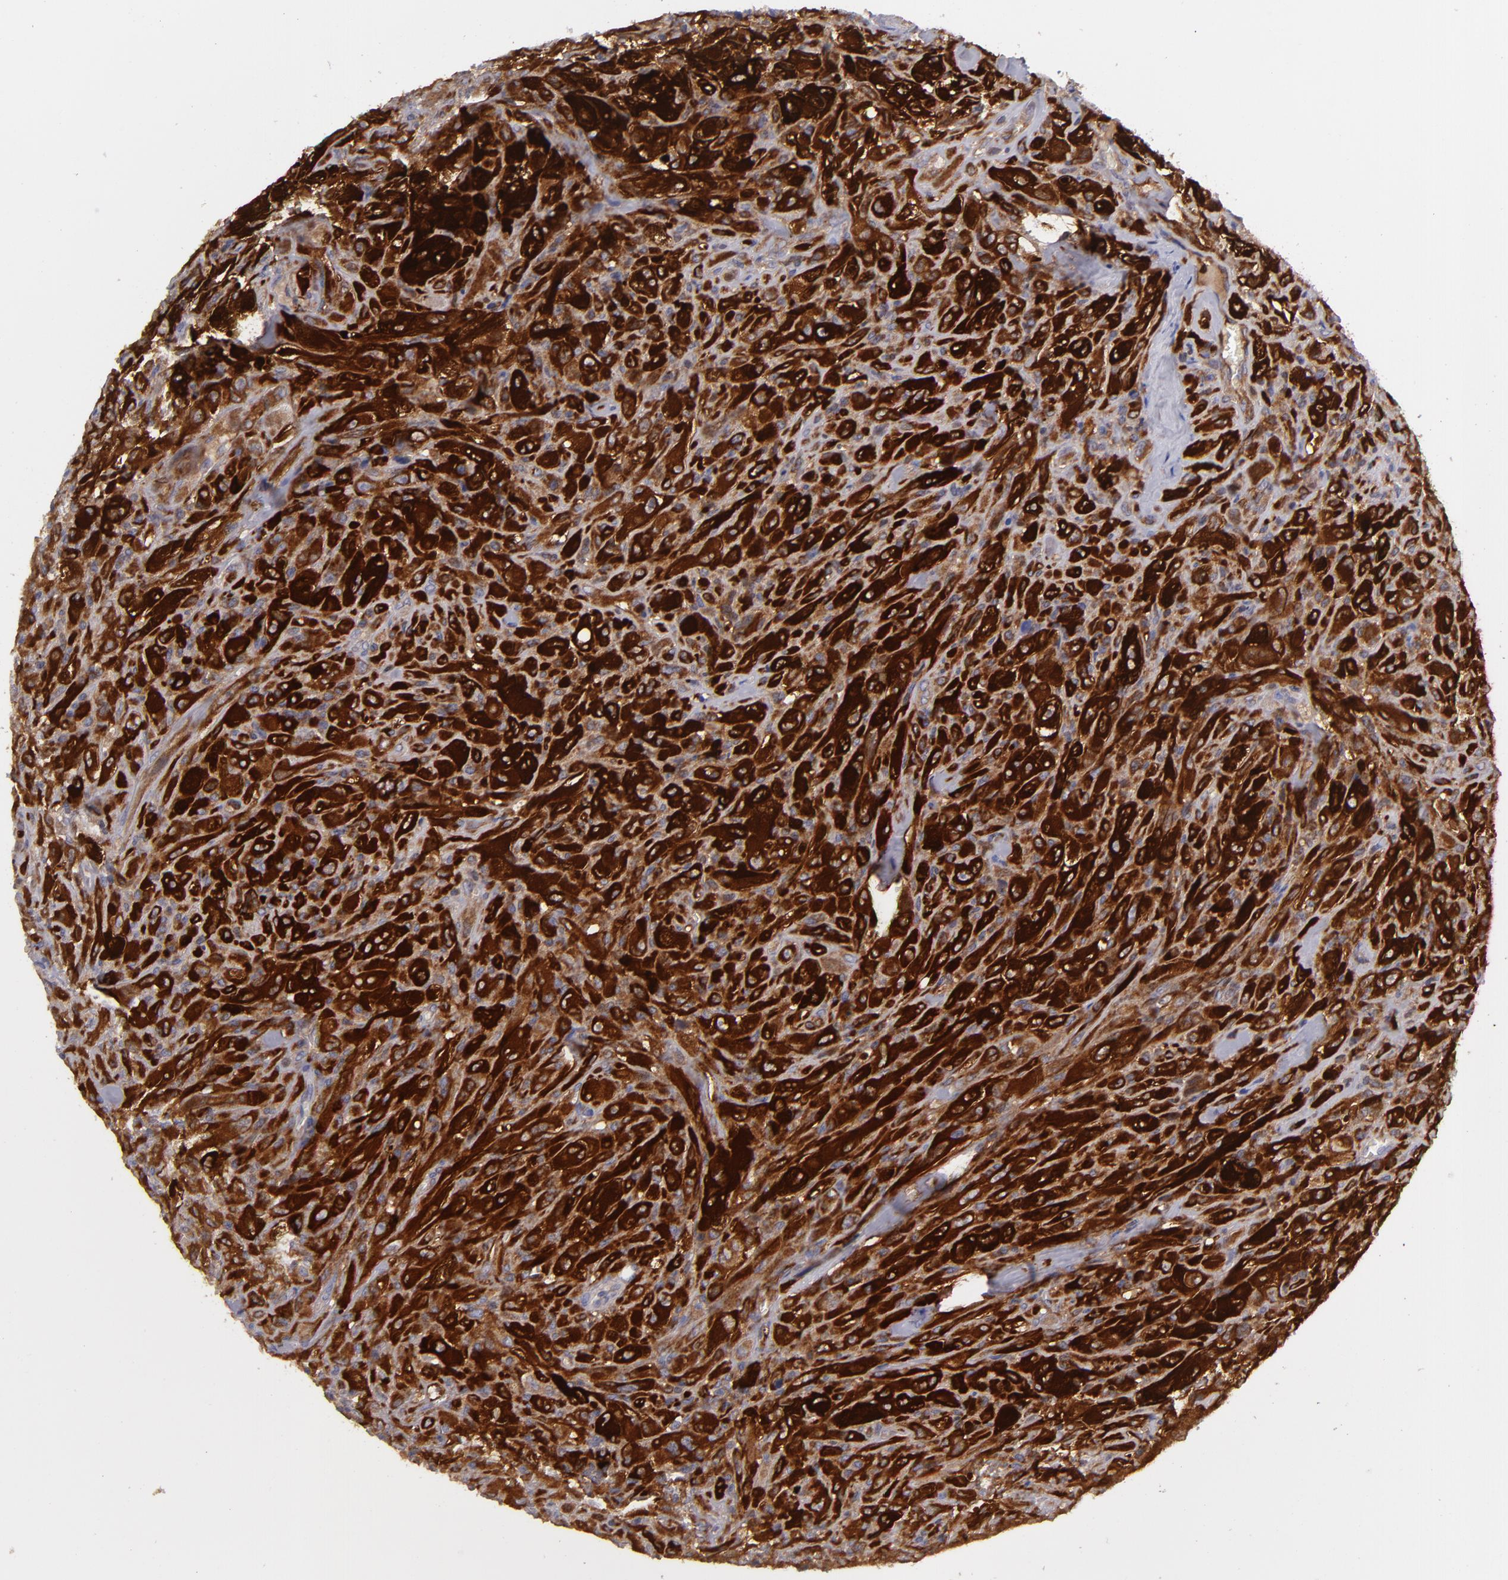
{"staining": {"intensity": "strong", "quantity": "25%-75%", "location": "cytoplasmic/membranous"}, "tissue": "glioma", "cell_type": "Tumor cells", "image_type": "cancer", "snomed": [{"axis": "morphology", "description": "Glioma, malignant, High grade"}, {"axis": "topography", "description": "Brain"}], "caption": "Human glioma stained with a protein marker demonstrates strong staining in tumor cells.", "gene": "MMP10", "patient": {"sex": "male", "age": 48}}